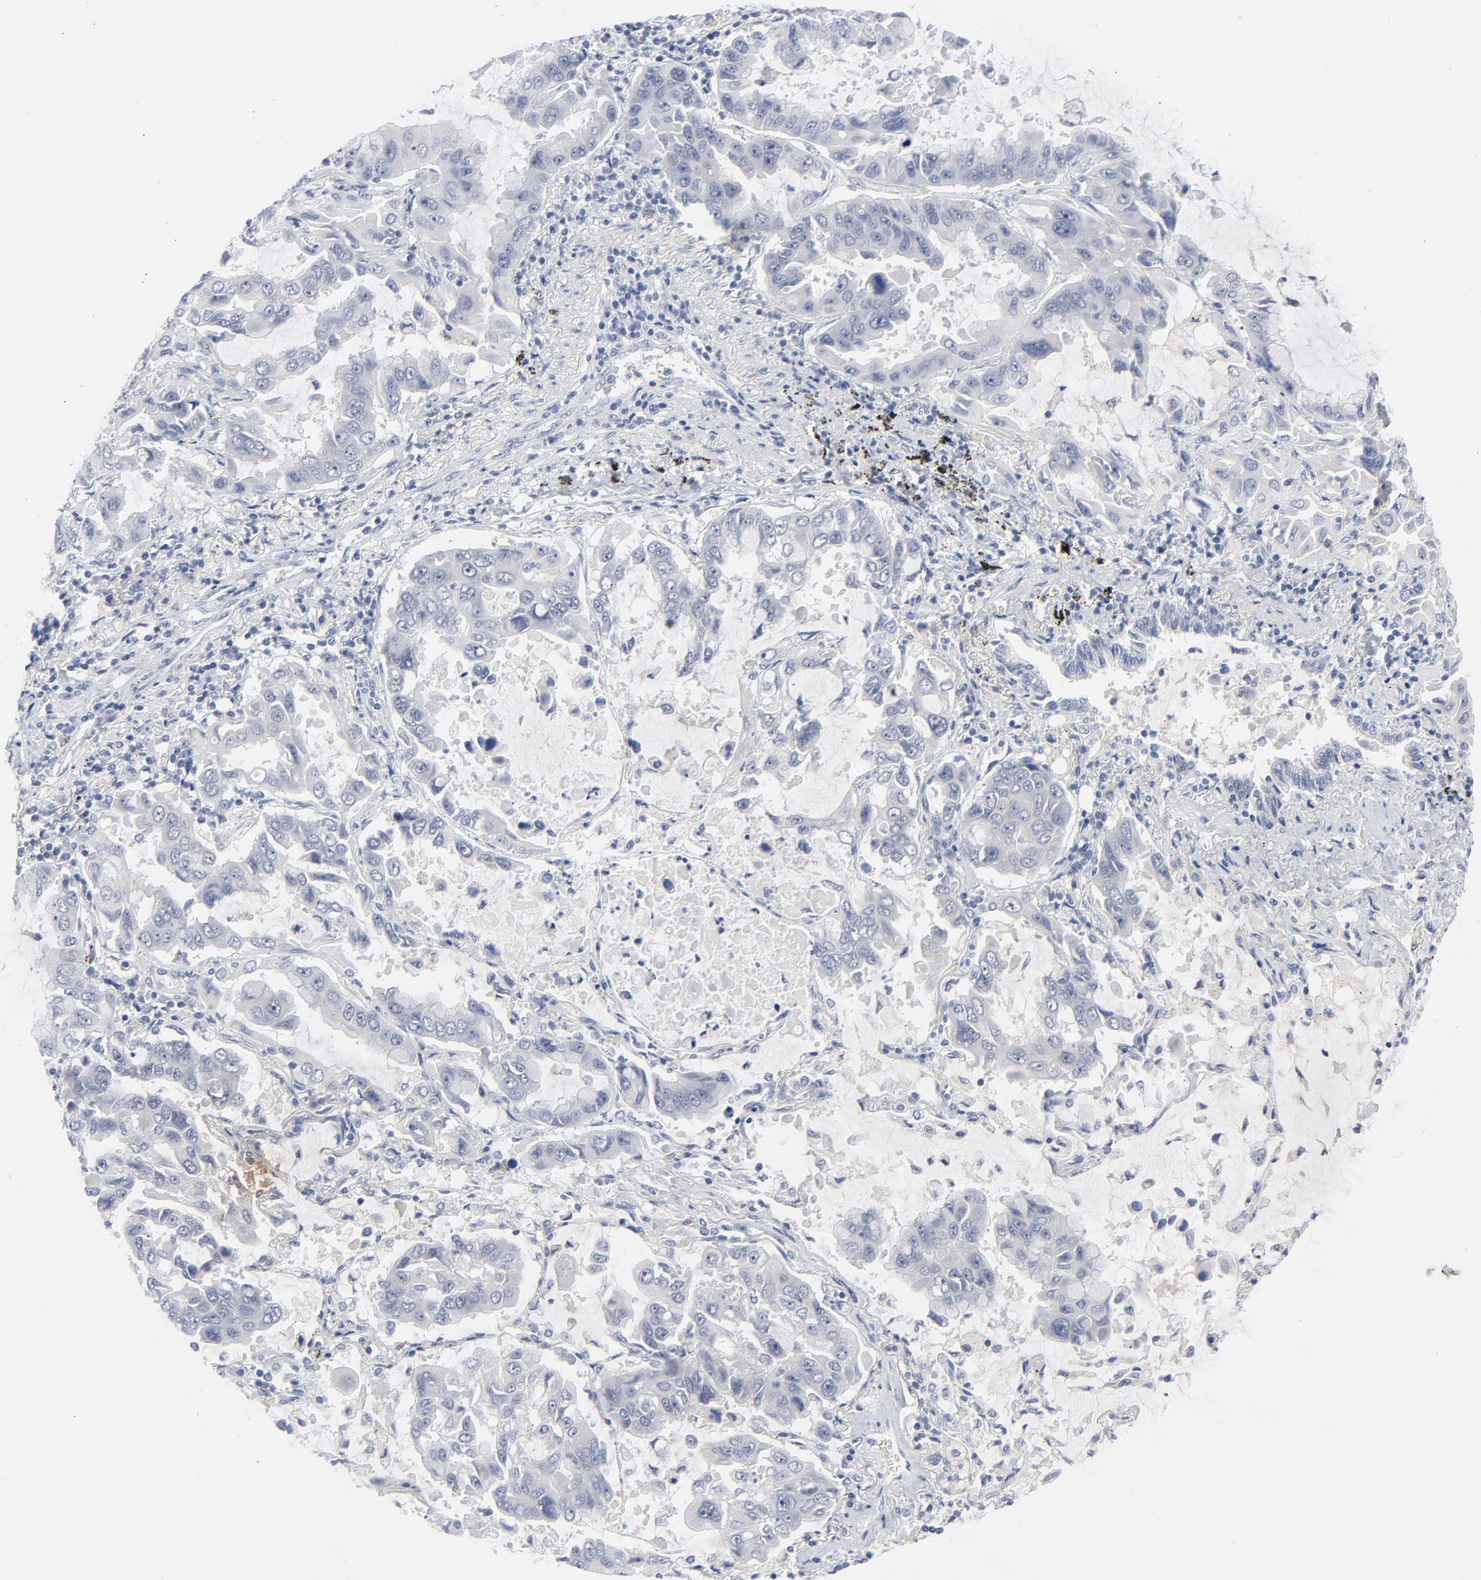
{"staining": {"intensity": "negative", "quantity": "none", "location": "none"}, "tissue": "lung cancer", "cell_type": "Tumor cells", "image_type": "cancer", "snomed": [{"axis": "morphology", "description": "Adenocarcinoma, NOS"}, {"axis": "topography", "description": "Lung"}], "caption": "This is an immunohistochemistry micrograph of lung cancer (adenocarcinoma). There is no staining in tumor cells.", "gene": "CLEC4G", "patient": {"sex": "male", "age": 64}}